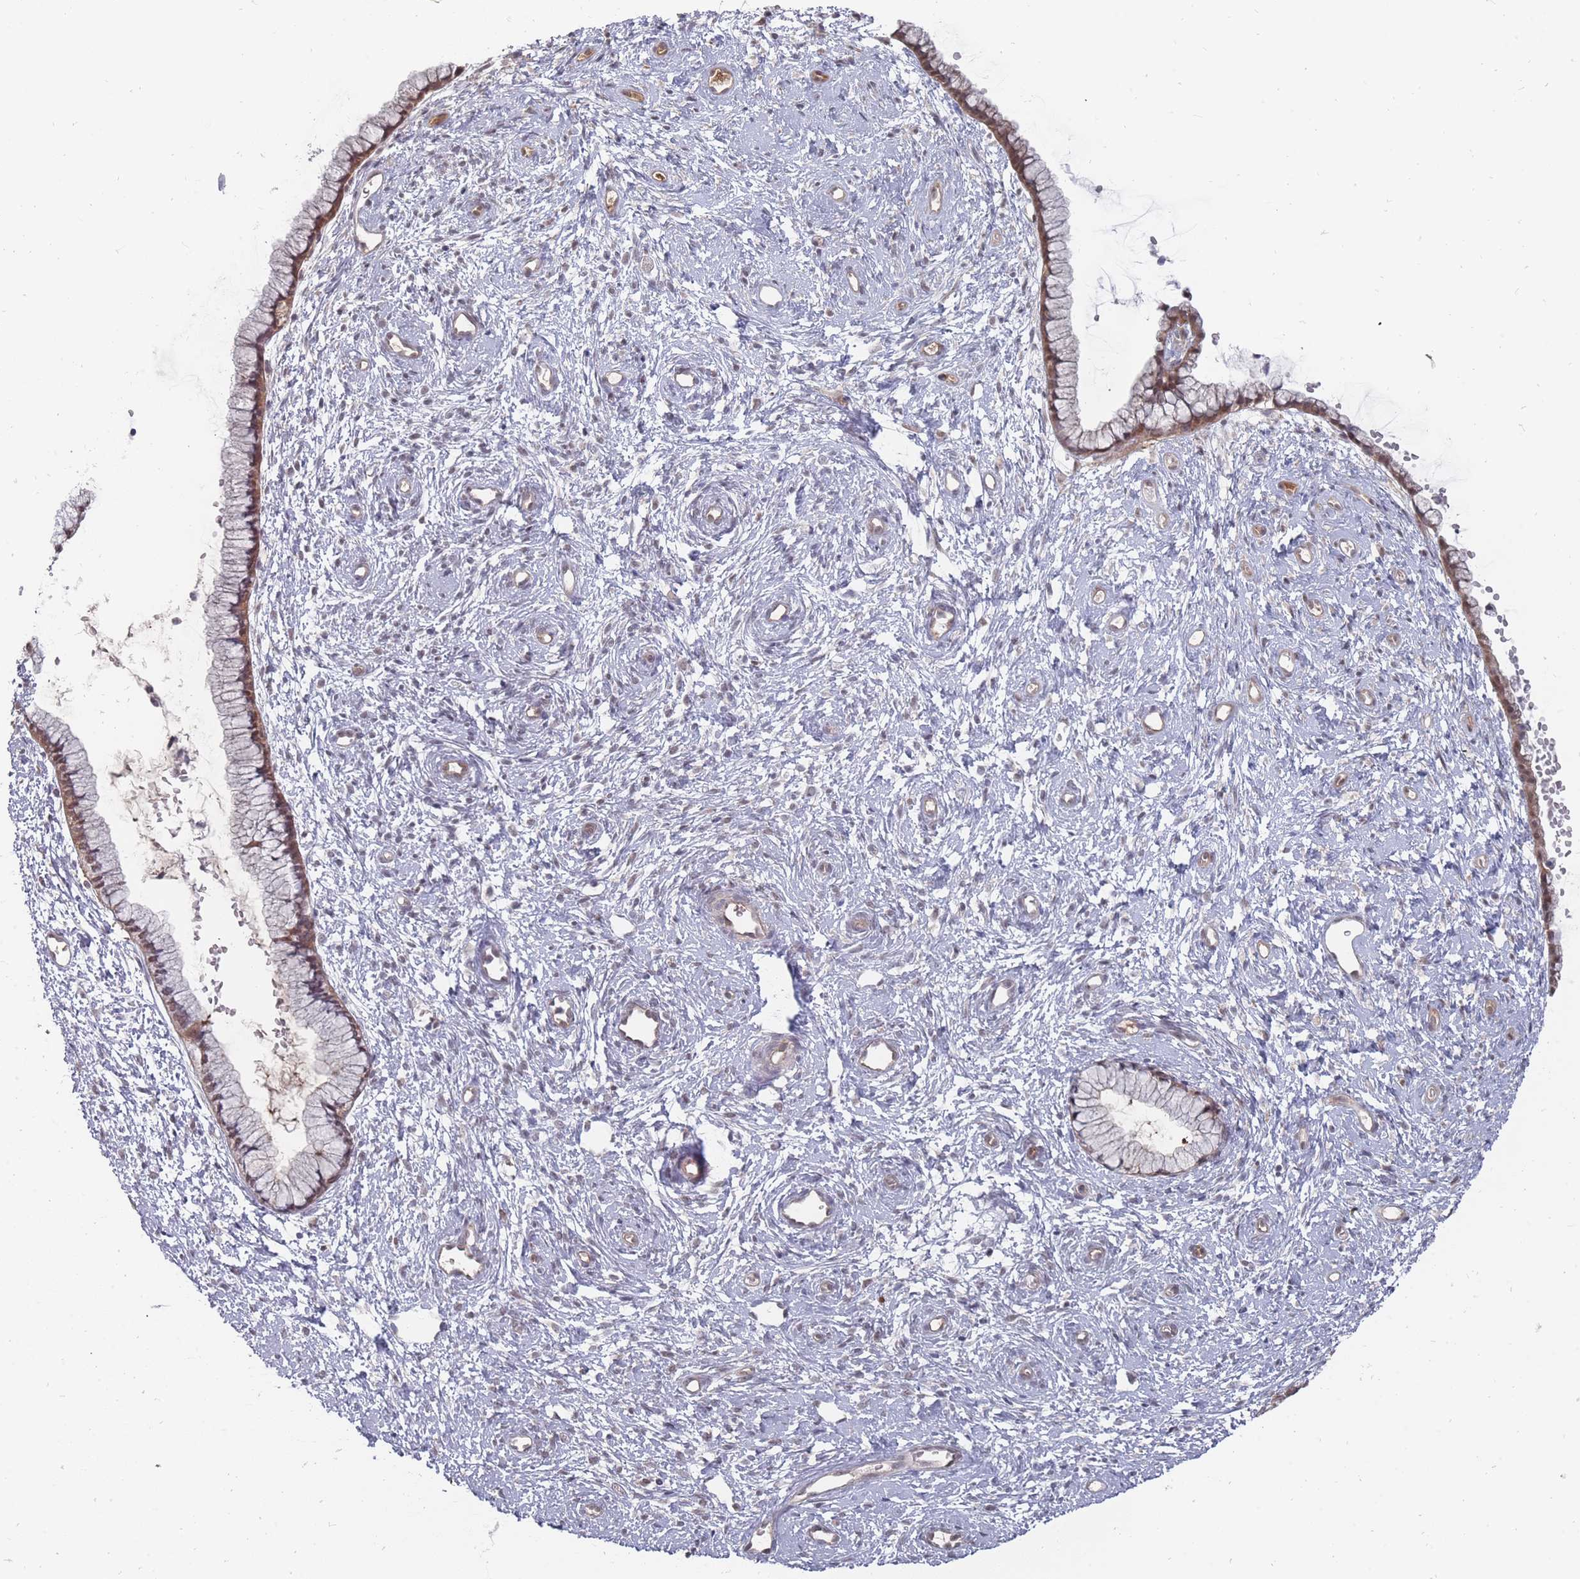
{"staining": {"intensity": "moderate", "quantity": "25%-75%", "location": "cytoplasmic/membranous,nuclear"}, "tissue": "cervix", "cell_type": "Glandular cells", "image_type": "normal", "snomed": [{"axis": "morphology", "description": "Normal tissue, NOS"}, {"axis": "topography", "description": "Cervix"}], "caption": "Protein analysis of normal cervix exhibits moderate cytoplasmic/membranous,nuclear expression in approximately 25%-75% of glandular cells.", "gene": "NKD1", "patient": {"sex": "female", "age": 57}}